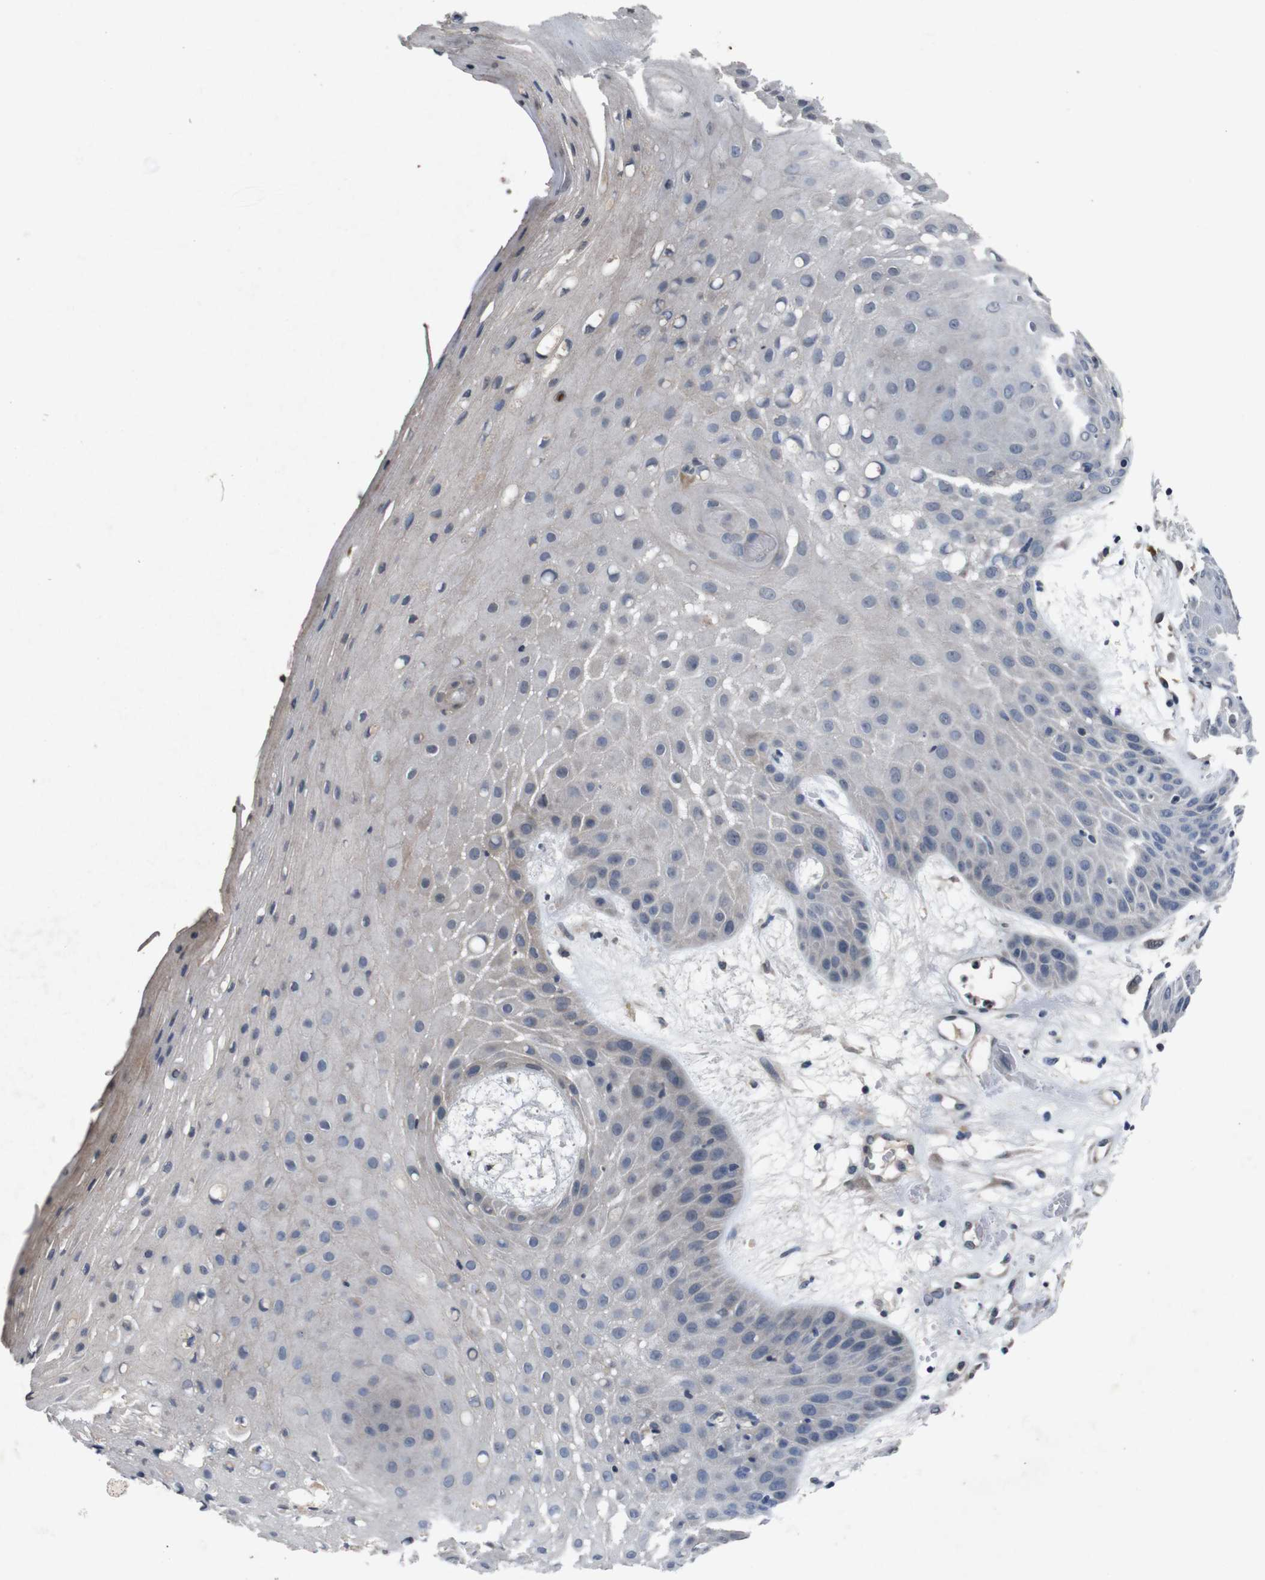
{"staining": {"intensity": "negative", "quantity": "none", "location": "none"}, "tissue": "skin cancer", "cell_type": "Tumor cells", "image_type": "cancer", "snomed": [{"axis": "morphology", "description": "Squamous cell carcinoma, NOS"}, {"axis": "topography", "description": "Skin"}], "caption": "The photomicrograph demonstrates no significant staining in tumor cells of squamous cell carcinoma (skin).", "gene": "AKT3", "patient": {"sex": "male", "age": 65}}